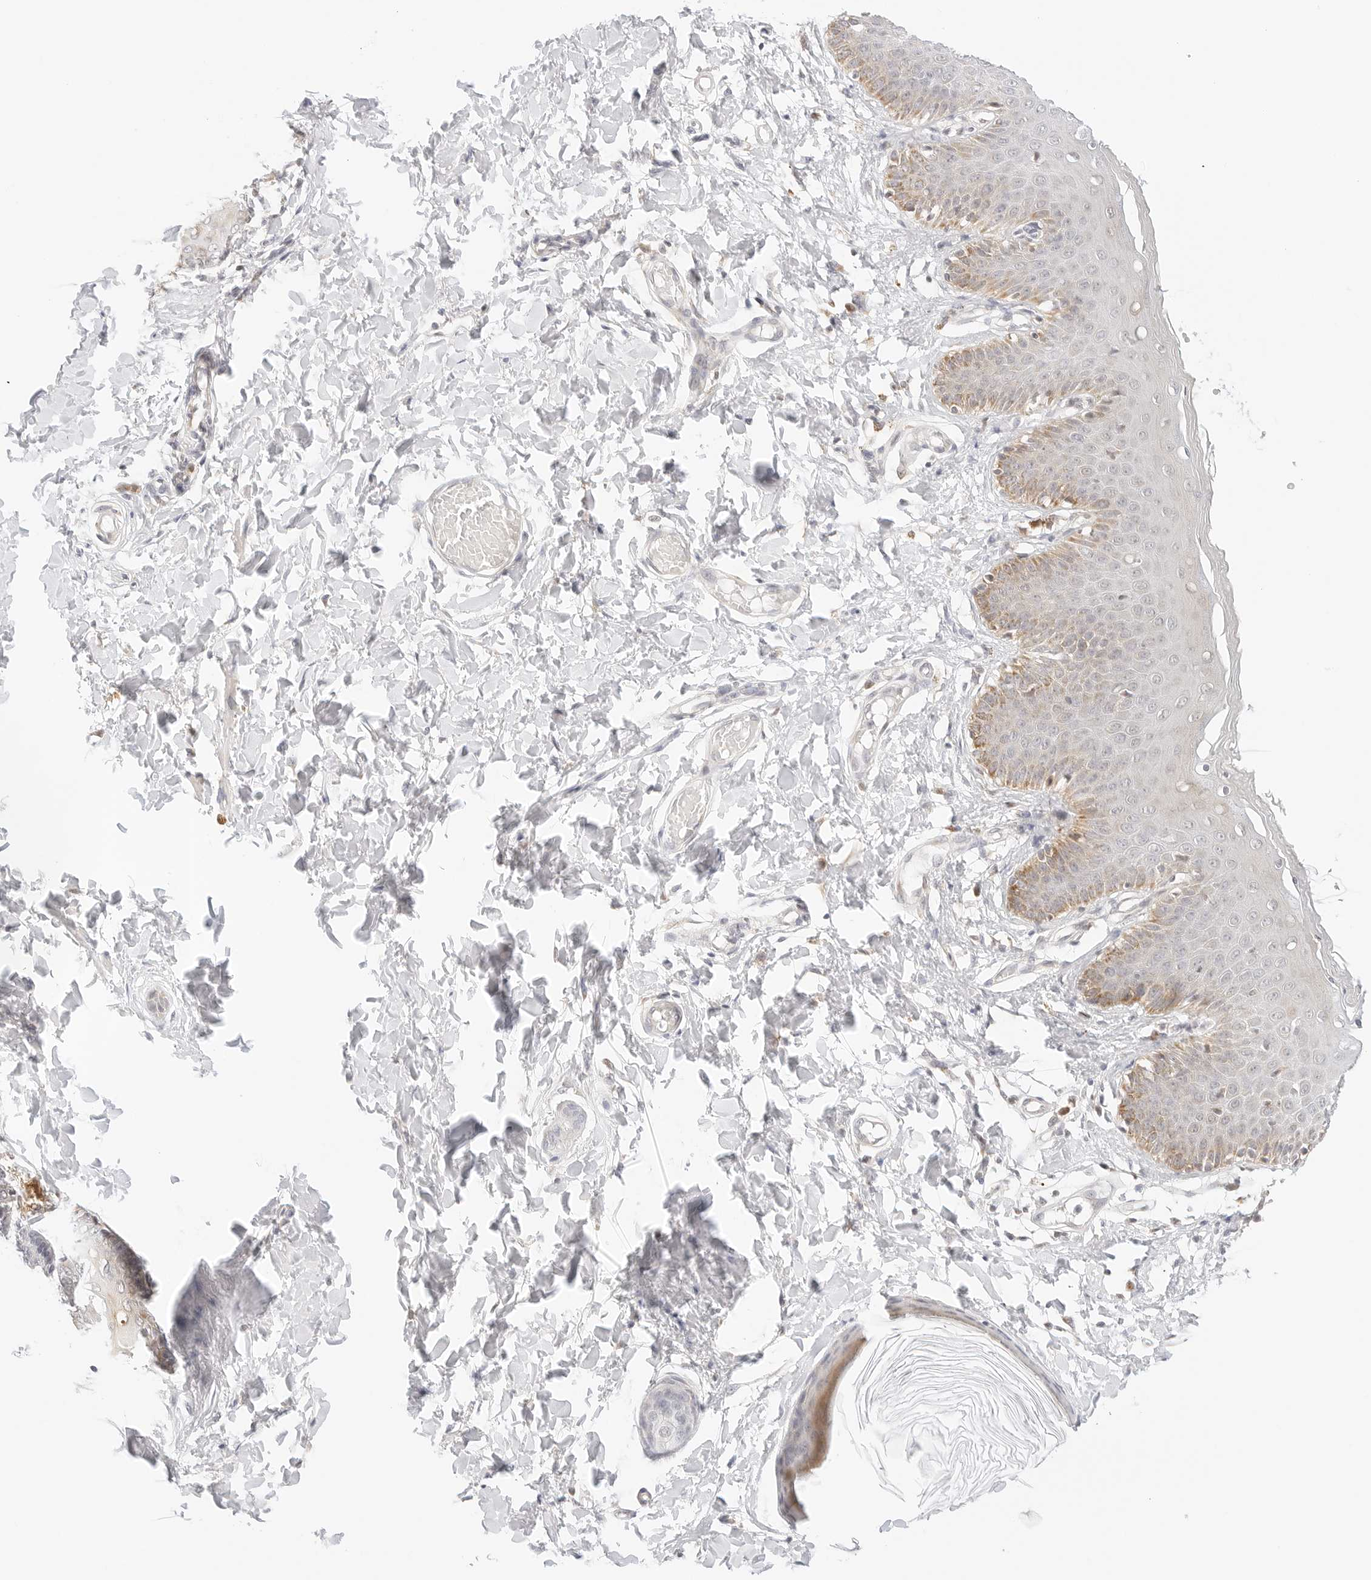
{"staining": {"intensity": "moderate", "quantity": "<25%", "location": "cytoplasmic/membranous"}, "tissue": "skin", "cell_type": "Epidermal cells", "image_type": "normal", "snomed": [{"axis": "morphology", "description": "Normal tissue, NOS"}, {"axis": "topography", "description": "Vulva"}], "caption": "About <25% of epidermal cells in unremarkable skin reveal moderate cytoplasmic/membranous protein positivity as visualized by brown immunohistochemical staining.", "gene": "ERO1B", "patient": {"sex": "female", "age": 66}}